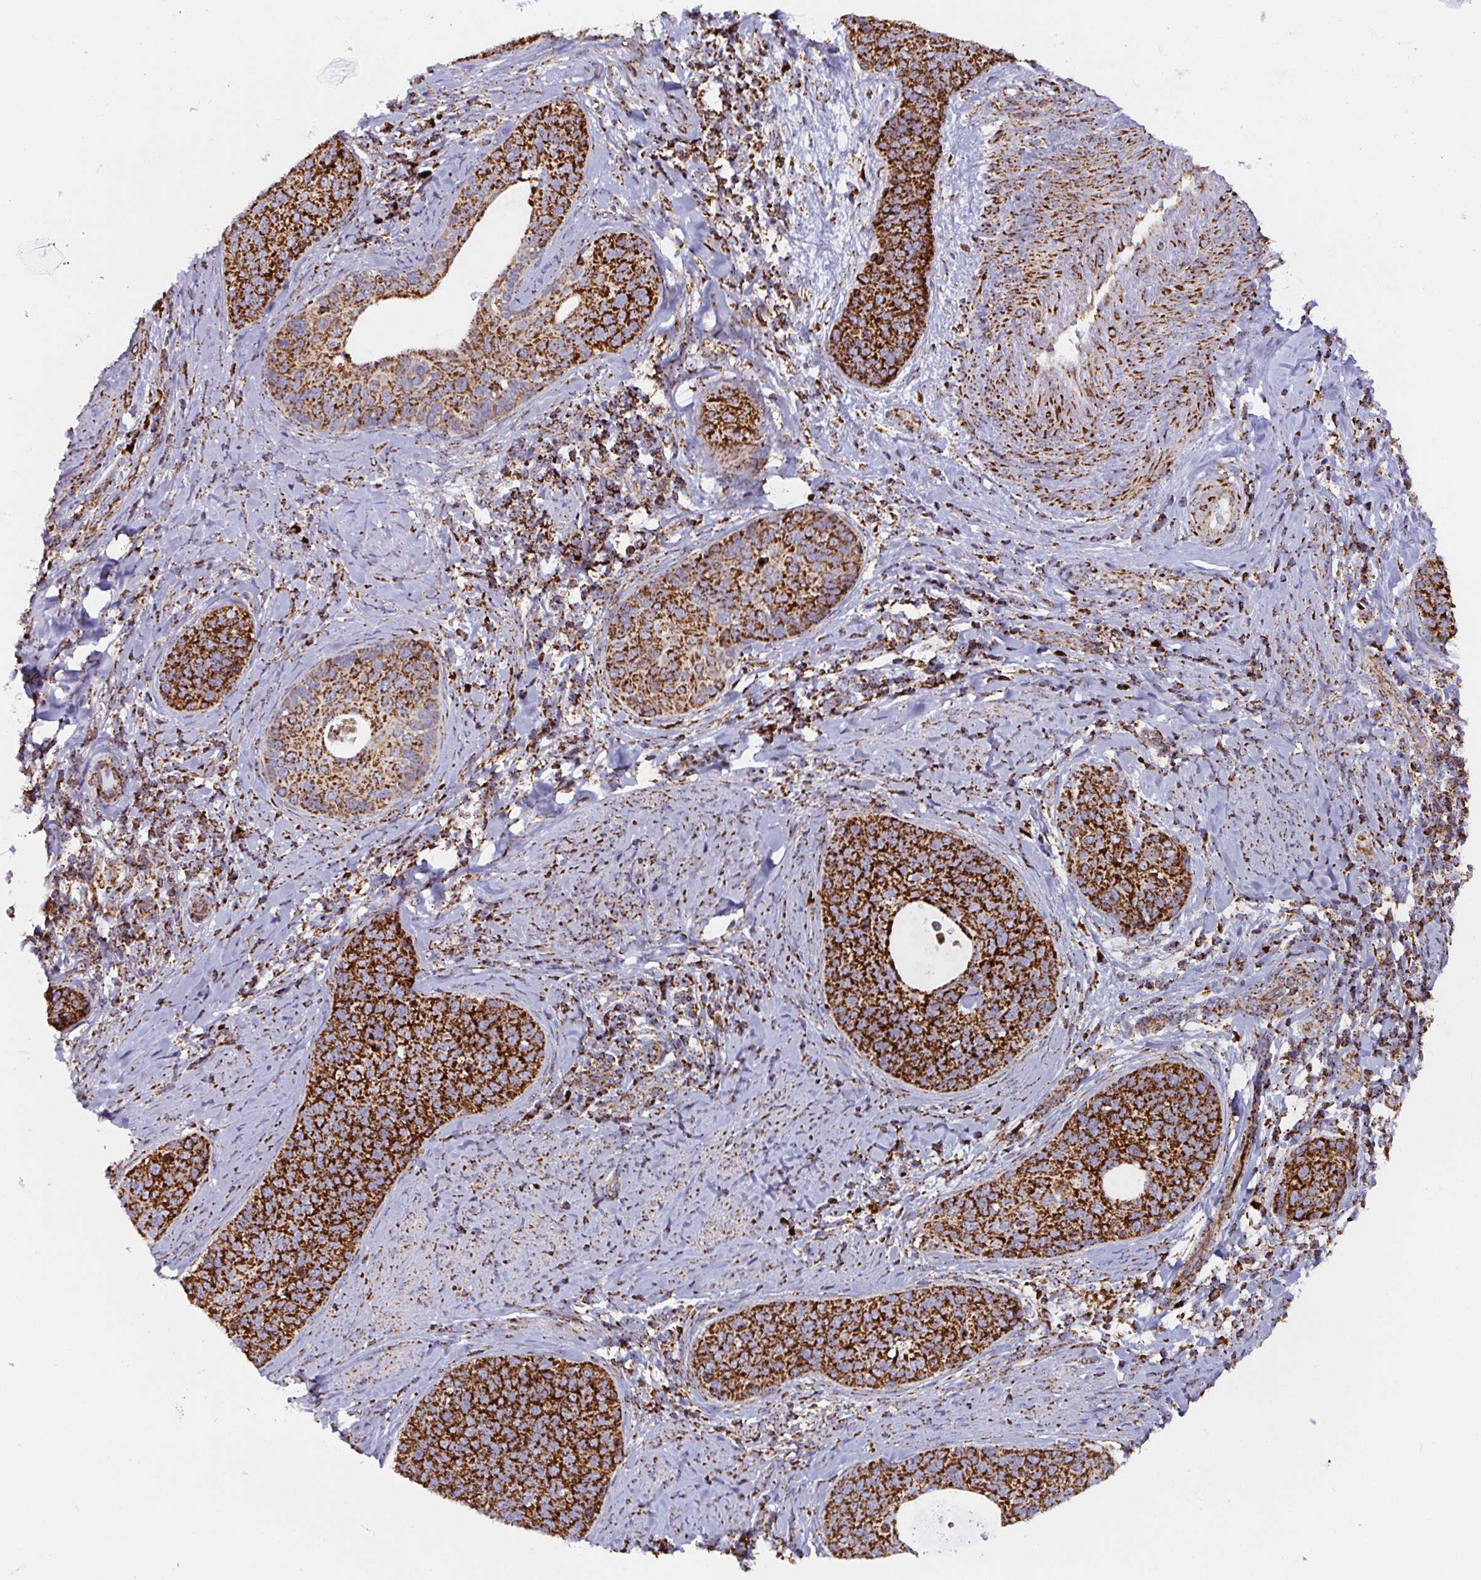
{"staining": {"intensity": "strong", "quantity": ">75%", "location": "cytoplasmic/membranous"}, "tissue": "cervical cancer", "cell_type": "Tumor cells", "image_type": "cancer", "snomed": [{"axis": "morphology", "description": "Squamous cell carcinoma, NOS"}, {"axis": "topography", "description": "Cervix"}], "caption": "This is a photomicrograph of IHC staining of cervical cancer, which shows strong positivity in the cytoplasmic/membranous of tumor cells.", "gene": "ATP5MJ", "patient": {"sex": "female", "age": 69}}